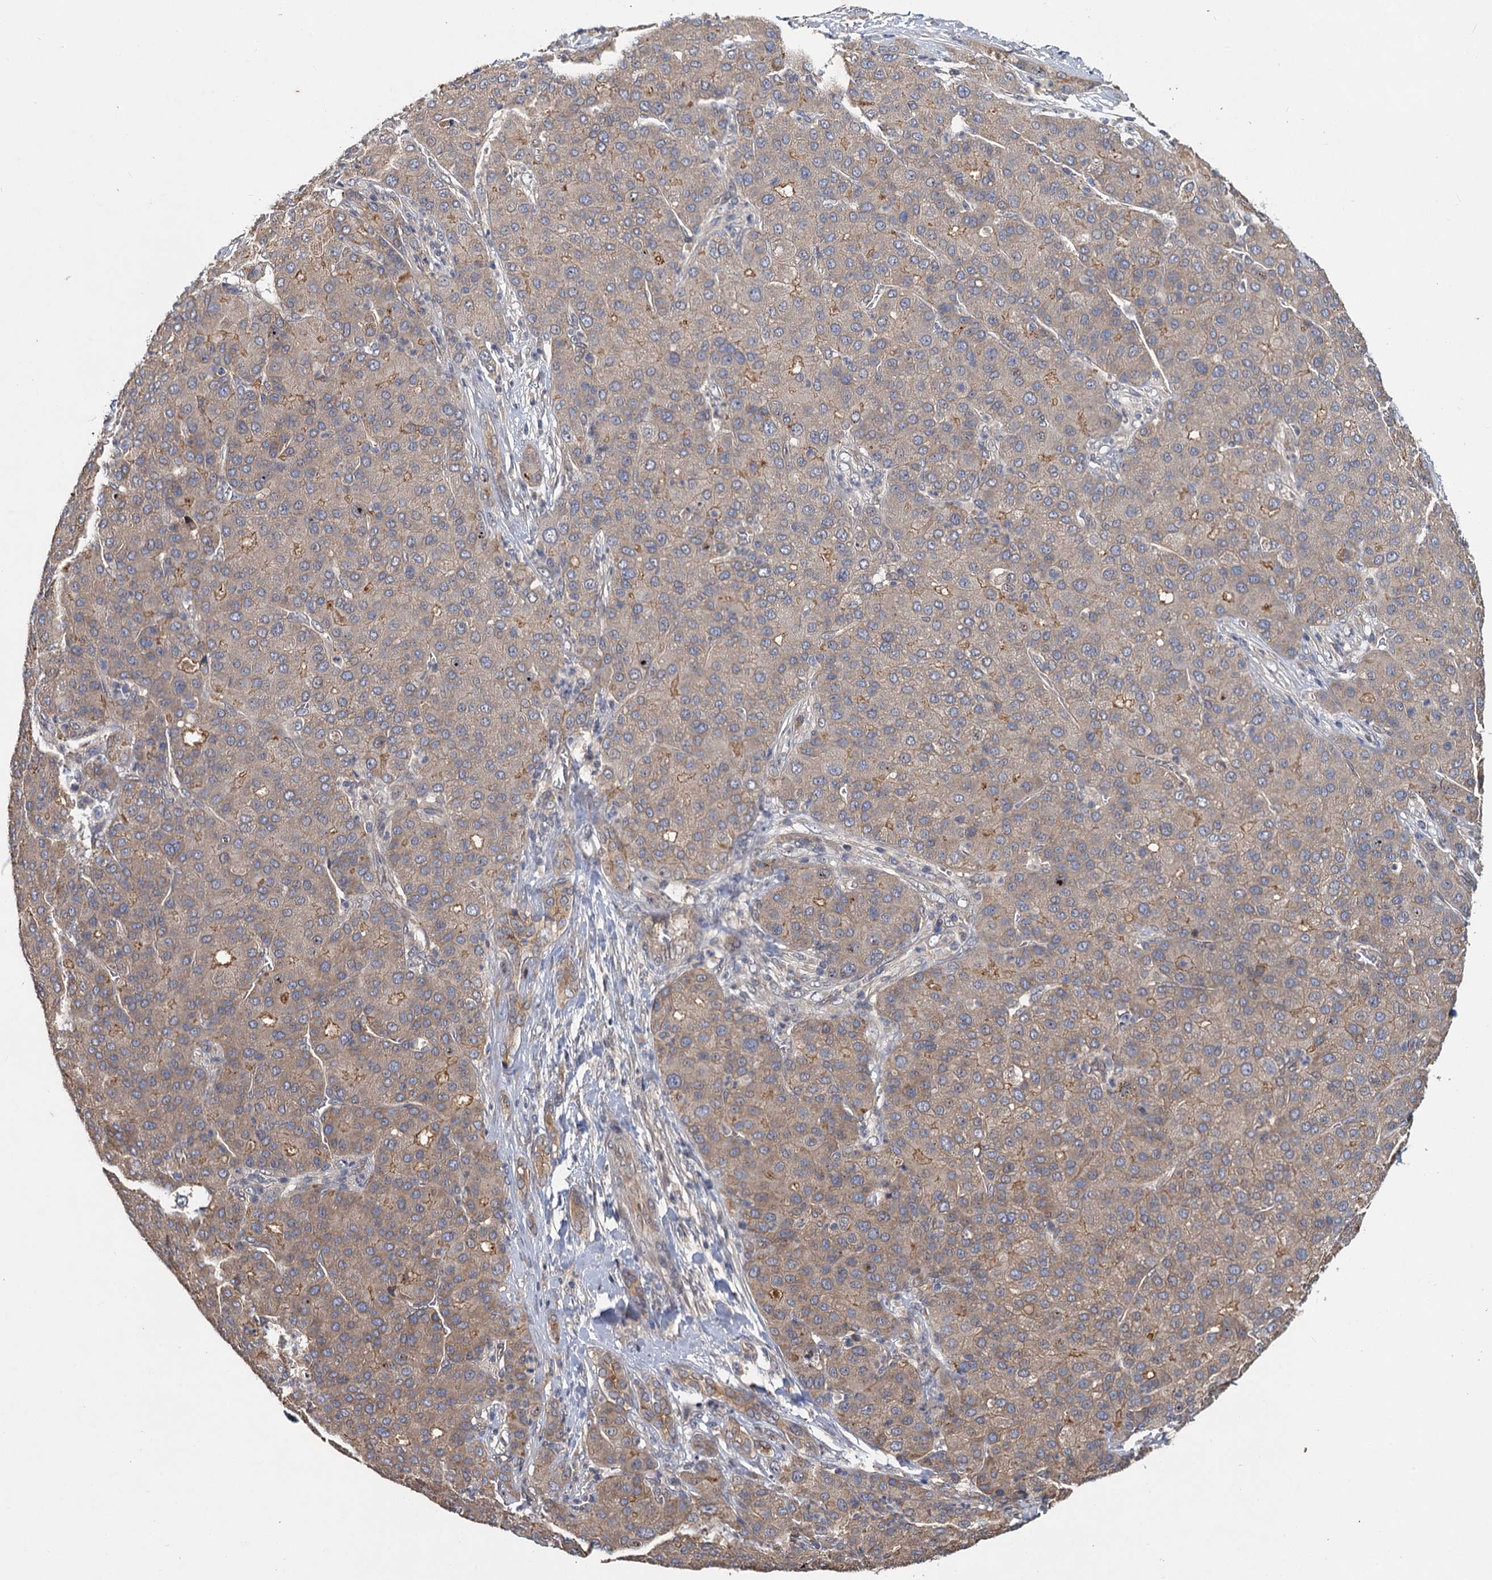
{"staining": {"intensity": "weak", "quantity": "<25%", "location": "cytoplasmic/membranous"}, "tissue": "liver cancer", "cell_type": "Tumor cells", "image_type": "cancer", "snomed": [{"axis": "morphology", "description": "Carcinoma, Hepatocellular, NOS"}, {"axis": "topography", "description": "Liver"}], "caption": "A micrograph of liver cancer stained for a protein exhibits no brown staining in tumor cells.", "gene": "ZNF324", "patient": {"sex": "male", "age": 65}}